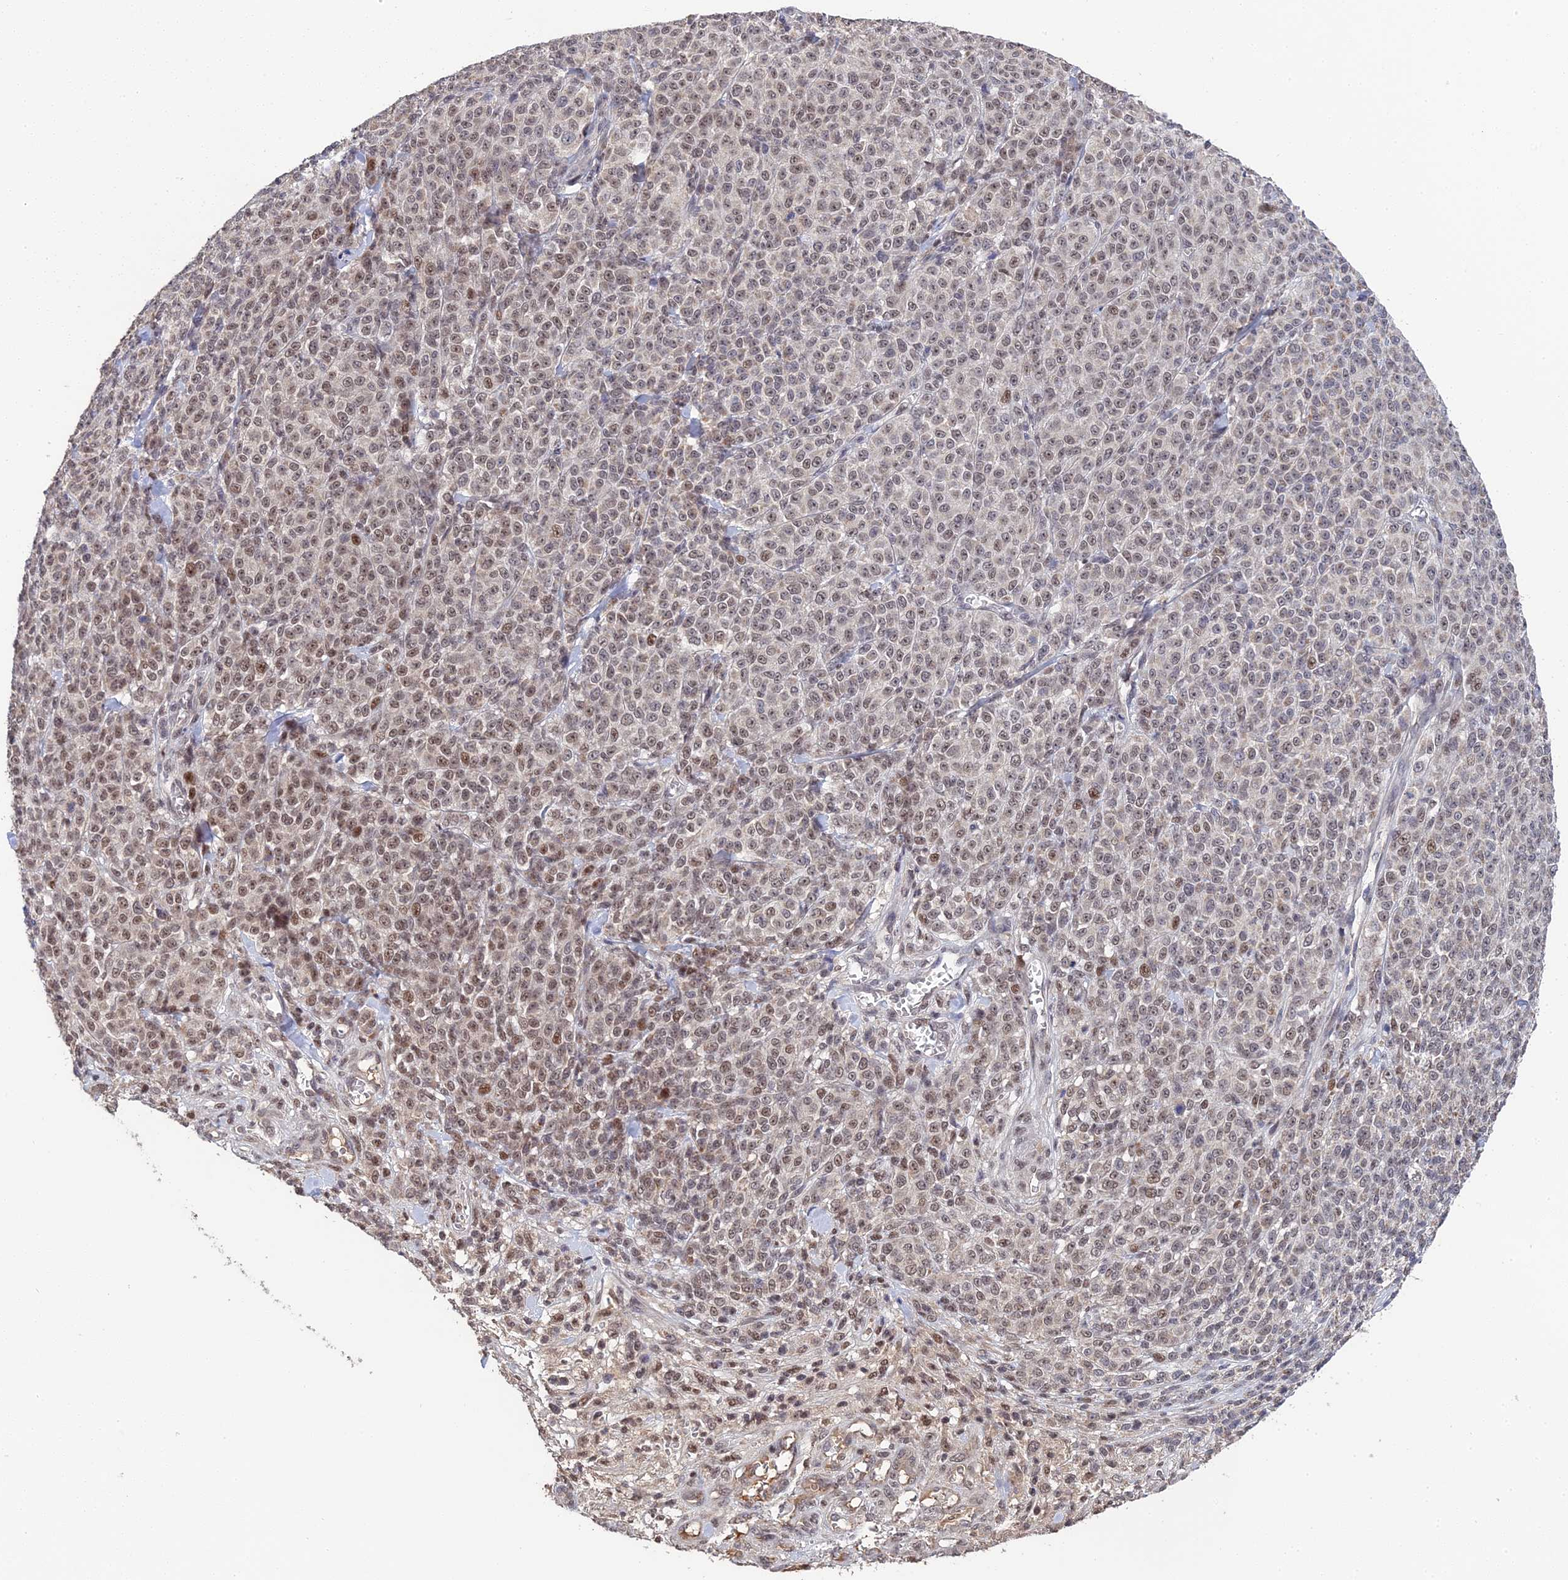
{"staining": {"intensity": "moderate", "quantity": ">75%", "location": "nuclear"}, "tissue": "melanoma", "cell_type": "Tumor cells", "image_type": "cancer", "snomed": [{"axis": "morphology", "description": "Normal tissue, NOS"}, {"axis": "morphology", "description": "Malignant melanoma, NOS"}, {"axis": "topography", "description": "Skin"}], "caption": "A medium amount of moderate nuclear positivity is identified in approximately >75% of tumor cells in melanoma tissue. The staining was performed using DAB to visualize the protein expression in brown, while the nuclei were stained in blue with hematoxylin (Magnification: 20x).", "gene": "ERCC5", "patient": {"sex": "female", "age": 34}}